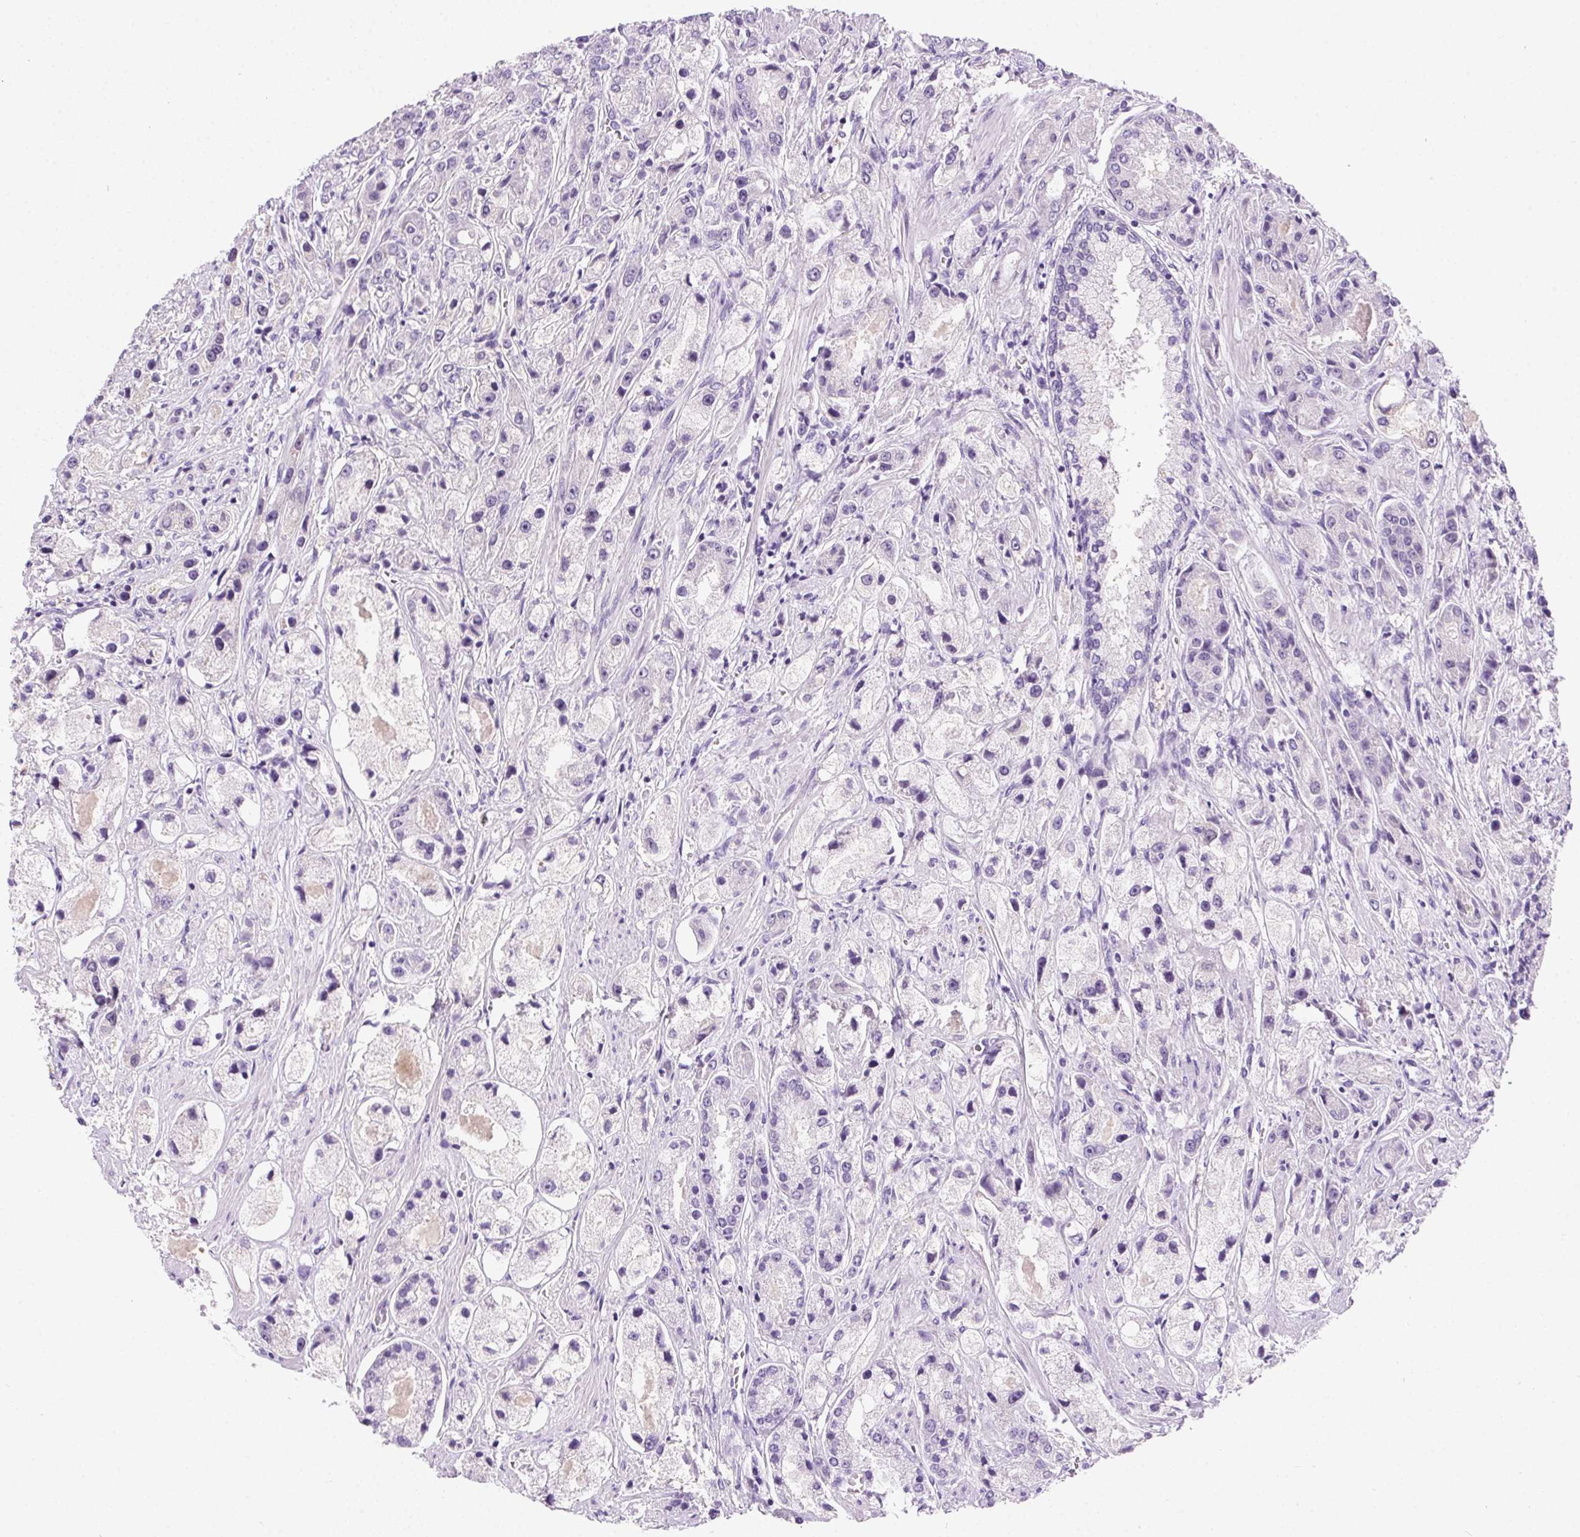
{"staining": {"intensity": "negative", "quantity": "none", "location": "none"}, "tissue": "prostate cancer", "cell_type": "Tumor cells", "image_type": "cancer", "snomed": [{"axis": "morphology", "description": "Adenocarcinoma, High grade"}, {"axis": "topography", "description": "Prostate"}], "caption": "IHC micrograph of neoplastic tissue: high-grade adenocarcinoma (prostate) stained with DAB (3,3'-diaminobenzidine) displays no significant protein staining in tumor cells.", "gene": "SSTR4", "patient": {"sex": "male", "age": 67}}